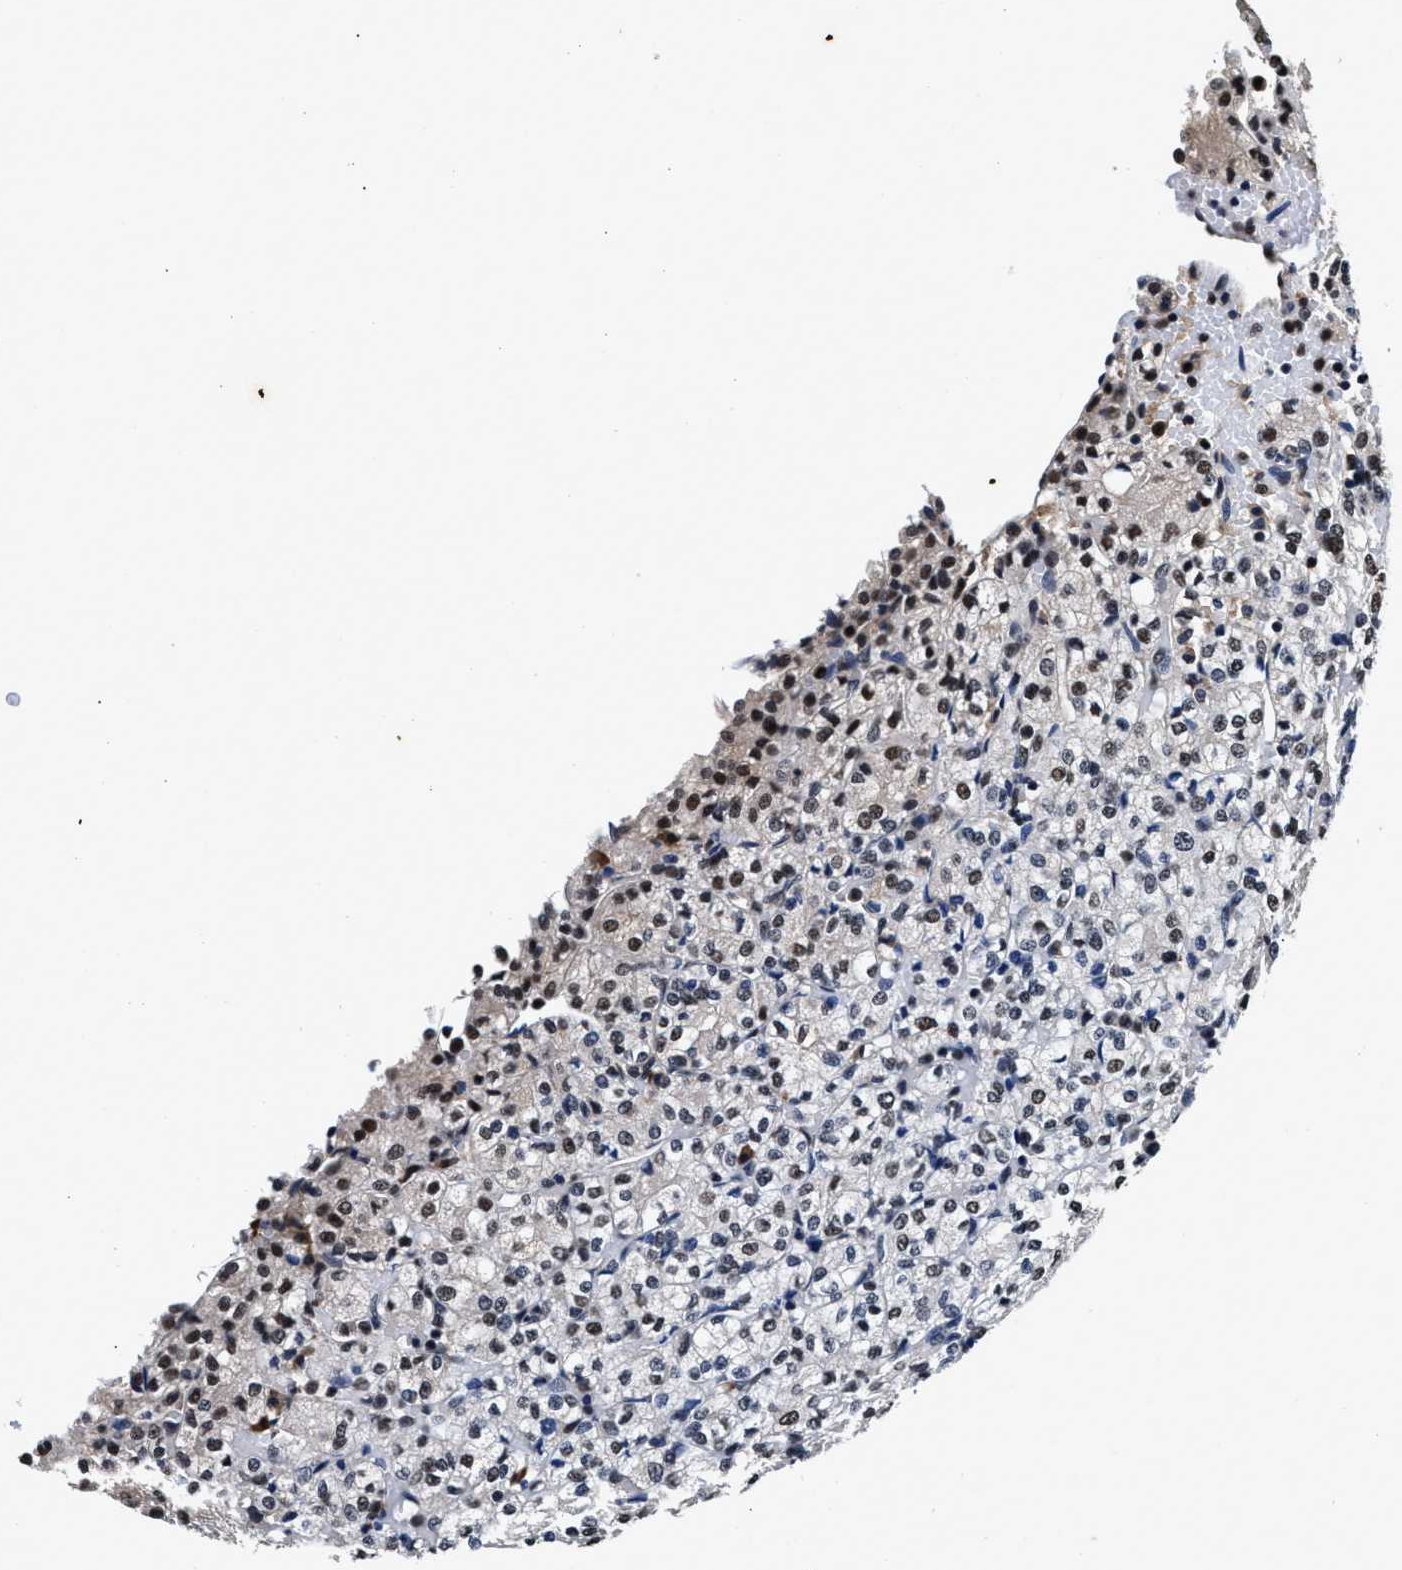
{"staining": {"intensity": "moderate", "quantity": "<25%", "location": "nuclear"}, "tissue": "renal cancer", "cell_type": "Tumor cells", "image_type": "cancer", "snomed": [{"axis": "morphology", "description": "Adenocarcinoma, NOS"}, {"axis": "topography", "description": "Kidney"}], "caption": "This photomicrograph displays IHC staining of human renal cancer (adenocarcinoma), with low moderate nuclear expression in approximately <25% of tumor cells.", "gene": "USP16", "patient": {"sex": "male", "age": 77}}